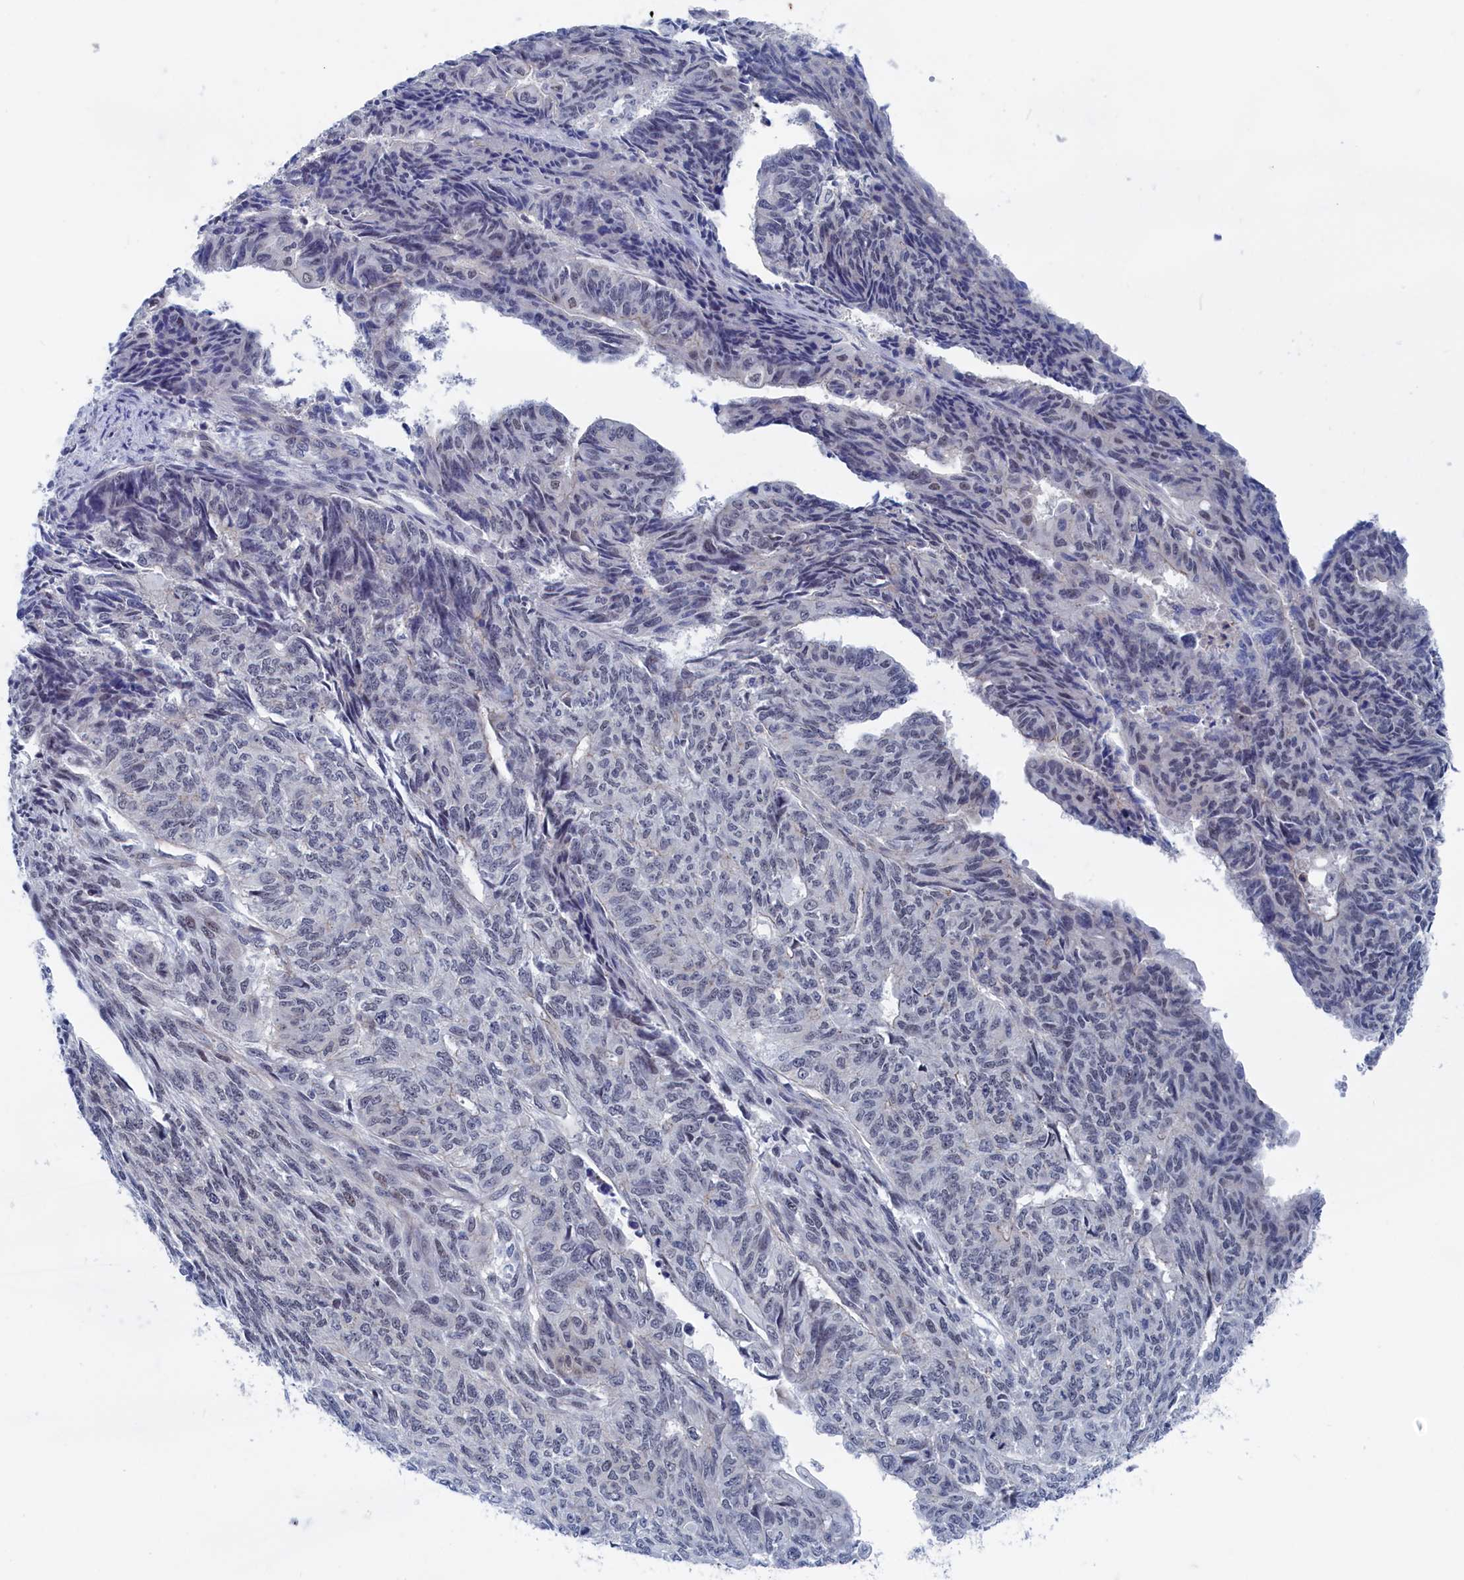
{"staining": {"intensity": "weak", "quantity": "<25%", "location": "nuclear"}, "tissue": "endometrial cancer", "cell_type": "Tumor cells", "image_type": "cancer", "snomed": [{"axis": "morphology", "description": "Adenocarcinoma, NOS"}, {"axis": "topography", "description": "Endometrium"}], "caption": "The immunohistochemistry photomicrograph has no significant positivity in tumor cells of endometrial adenocarcinoma tissue.", "gene": "MARCHF3", "patient": {"sex": "female", "age": 32}}